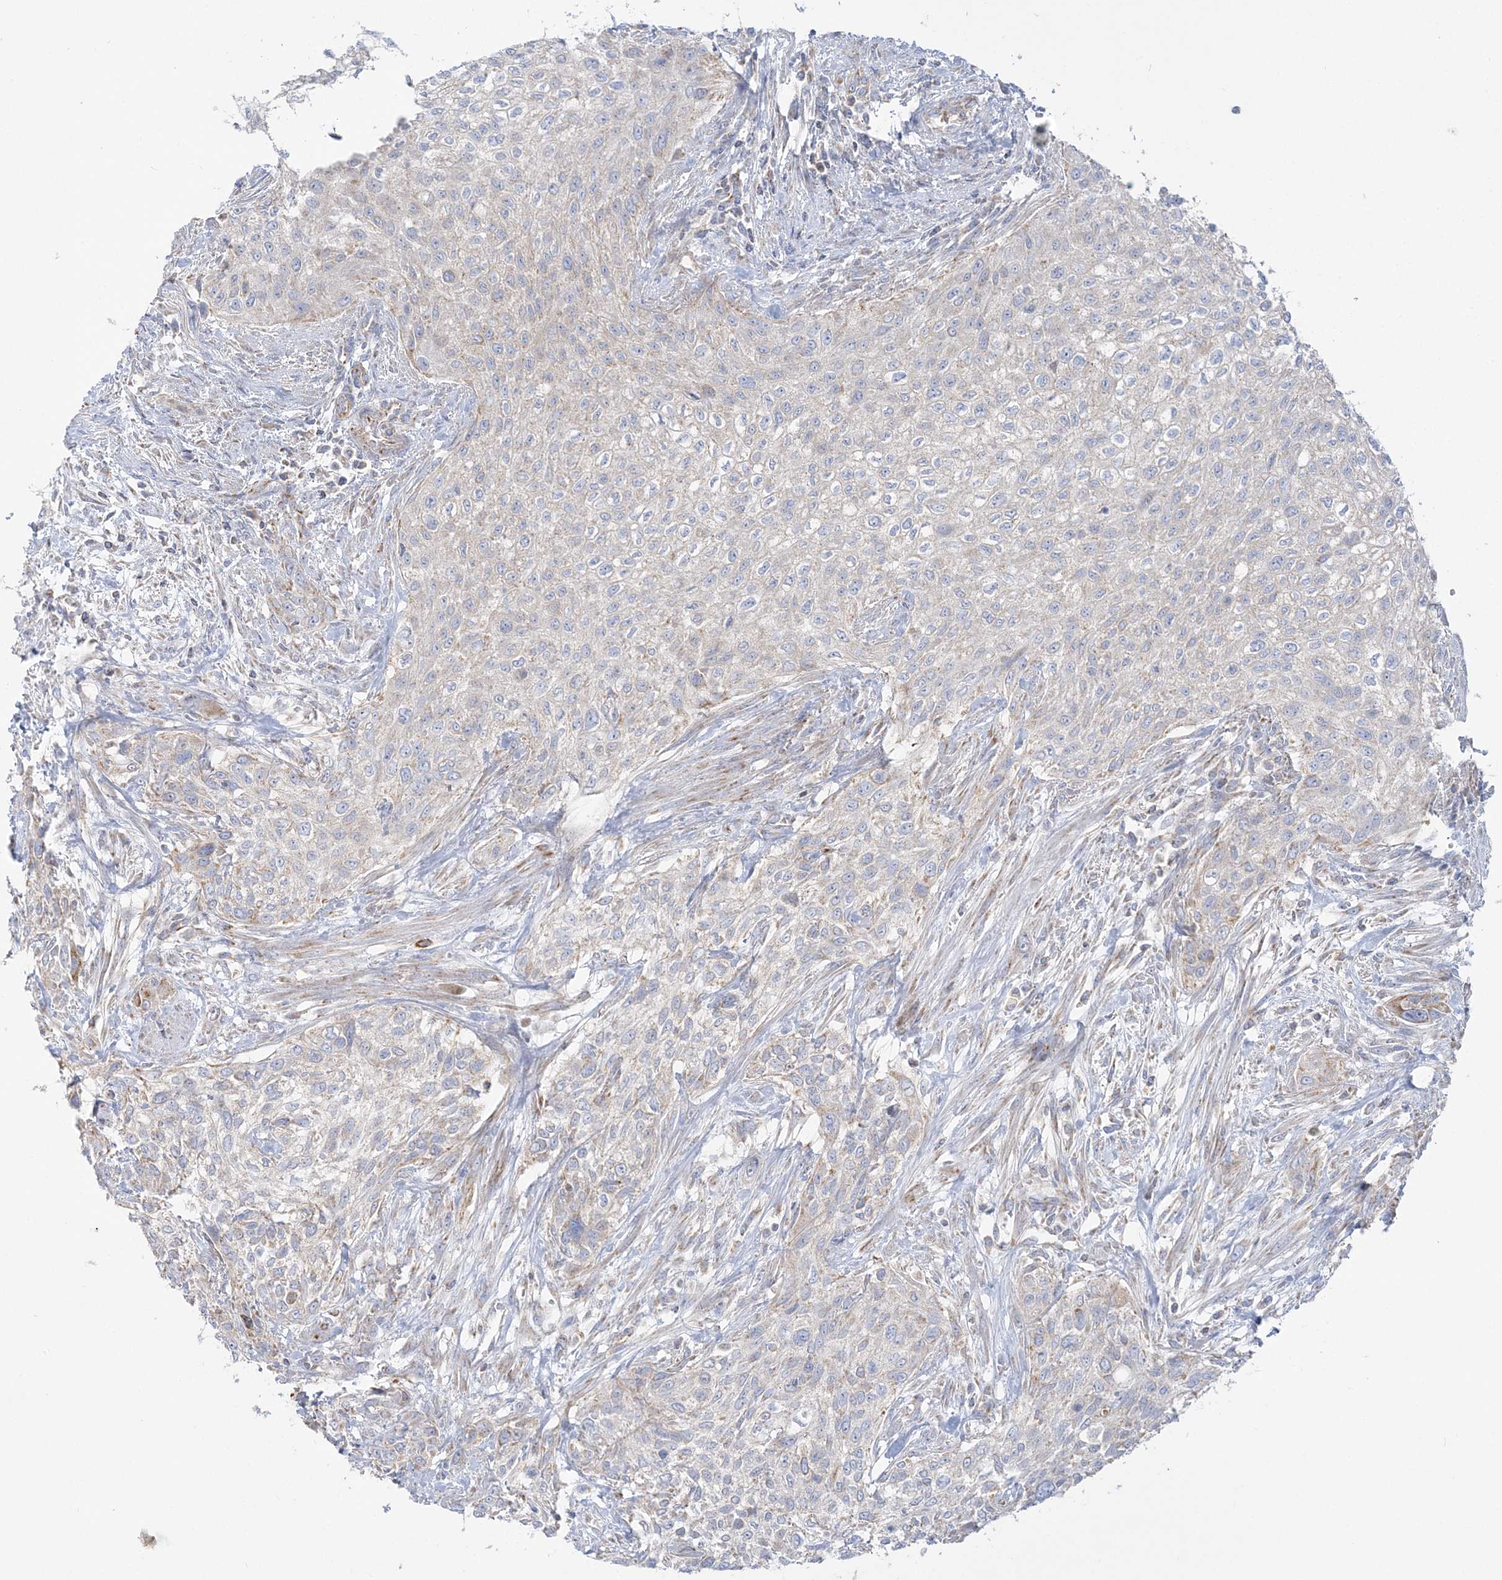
{"staining": {"intensity": "negative", "quantity": "none", "location": "none"}, "tissue": "urothelial cancer", "cell_type": "Tumor cells", "image_type": "cancer", "snomed": [{"axis": "morphology", "description": "Urothelial carcinoma, High grade"}, {"axis": "topography", "description": "Urinary bladder"}], "caption": "Human high-grade urothelial carcinoma stained for a protein using IHC shows no positivity in tumor cells.", "gene": "TBC1D14", "patient": {"sex": "male", "age": 35}}